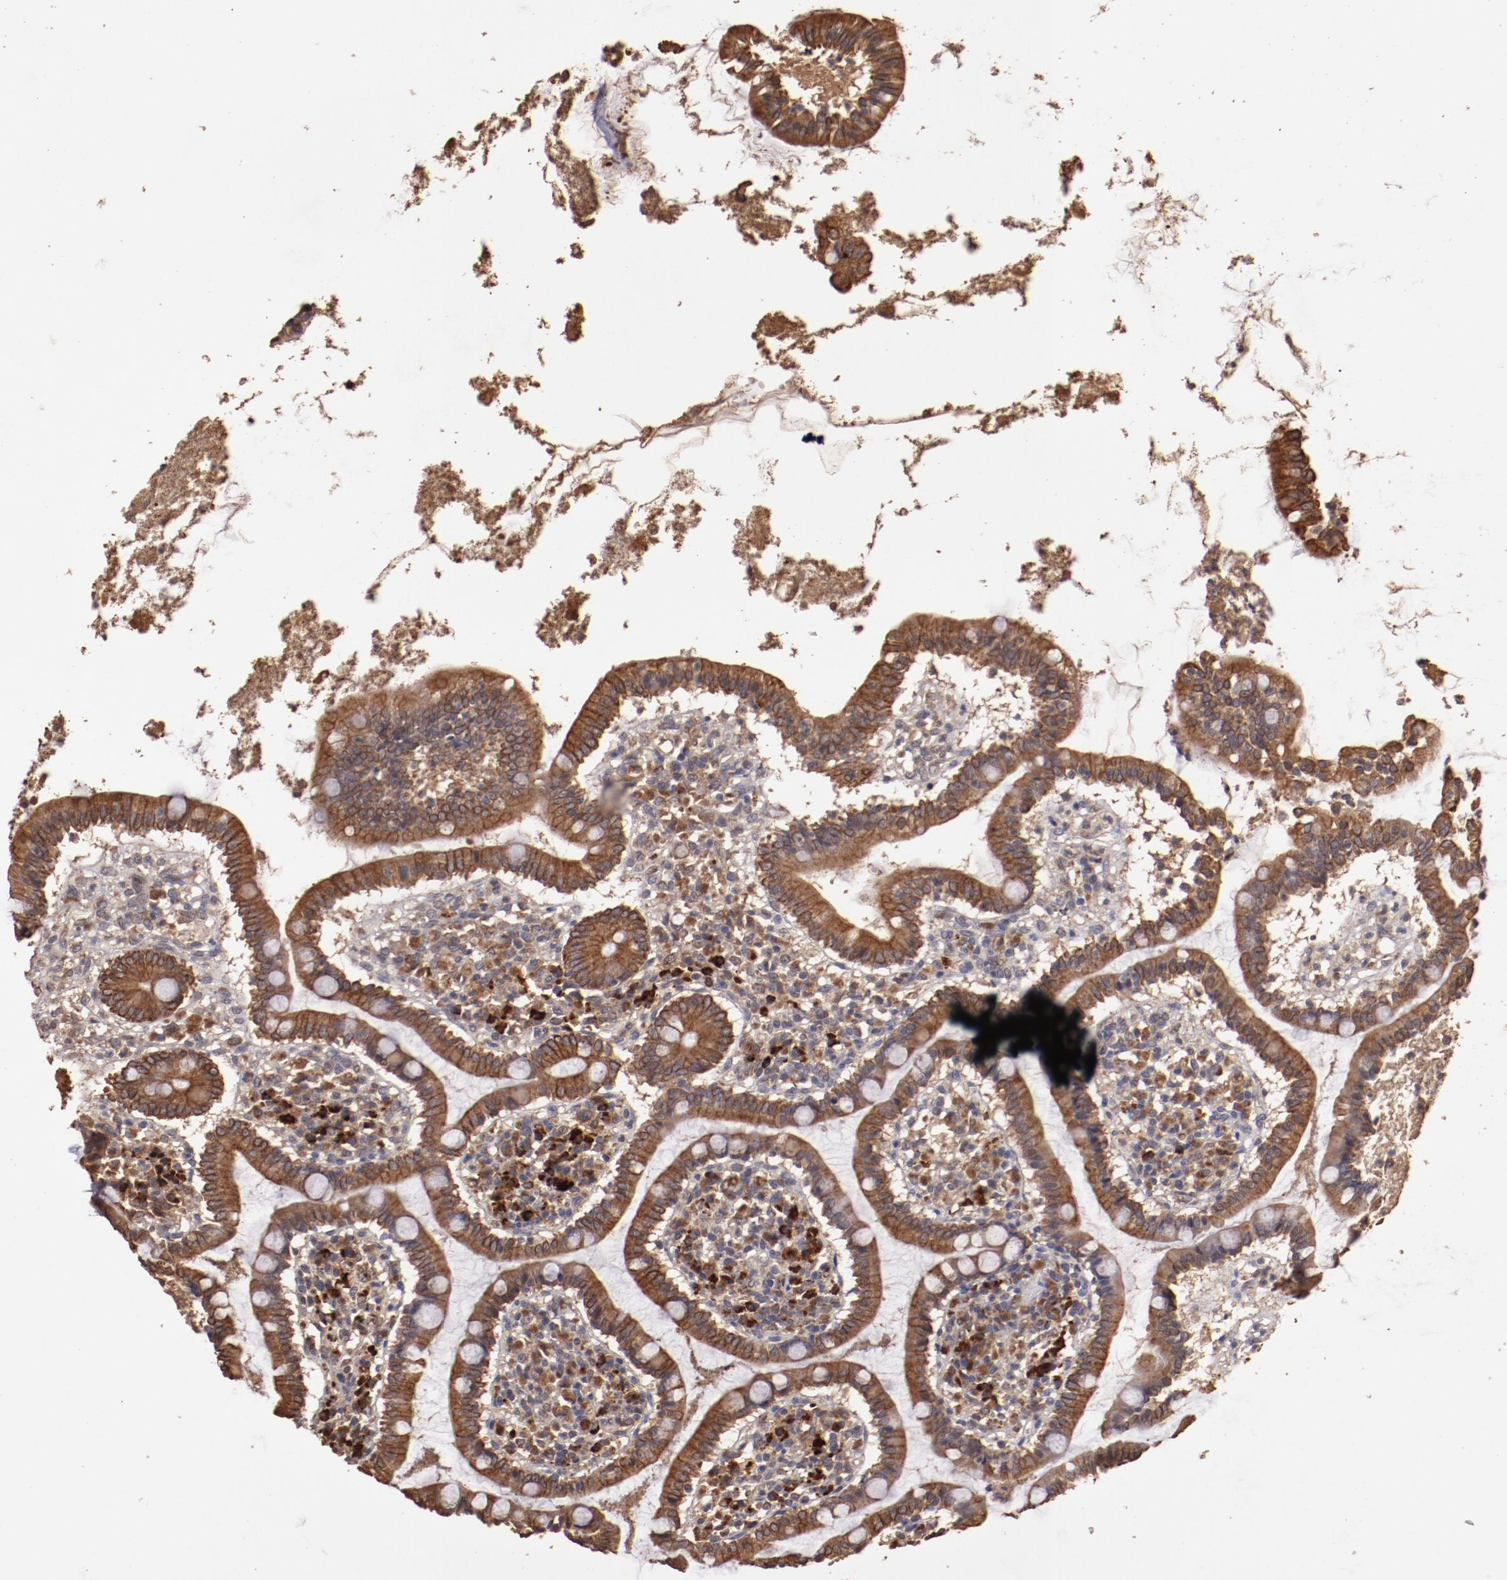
{"staining": {"intensity": "moderate", "quantity": ">75%", "location": "cytoplasmic/membranous"}, "tissue": "small intestine", "cell_type": "Glandular cells", "image_type": "normal", "snomed": [{"axis": "morphology", "description": "Normal tissue, NOS"}, {"axis": "topography", "description": "Small intestine"}], "caption": "Glandular cells show medium levels of moderate cytoplasmic/membranous expression in approximately >75% of cells in benign small intestine.", "gene": "SRRD", "patient": {"sex": "female", "age": 61}}